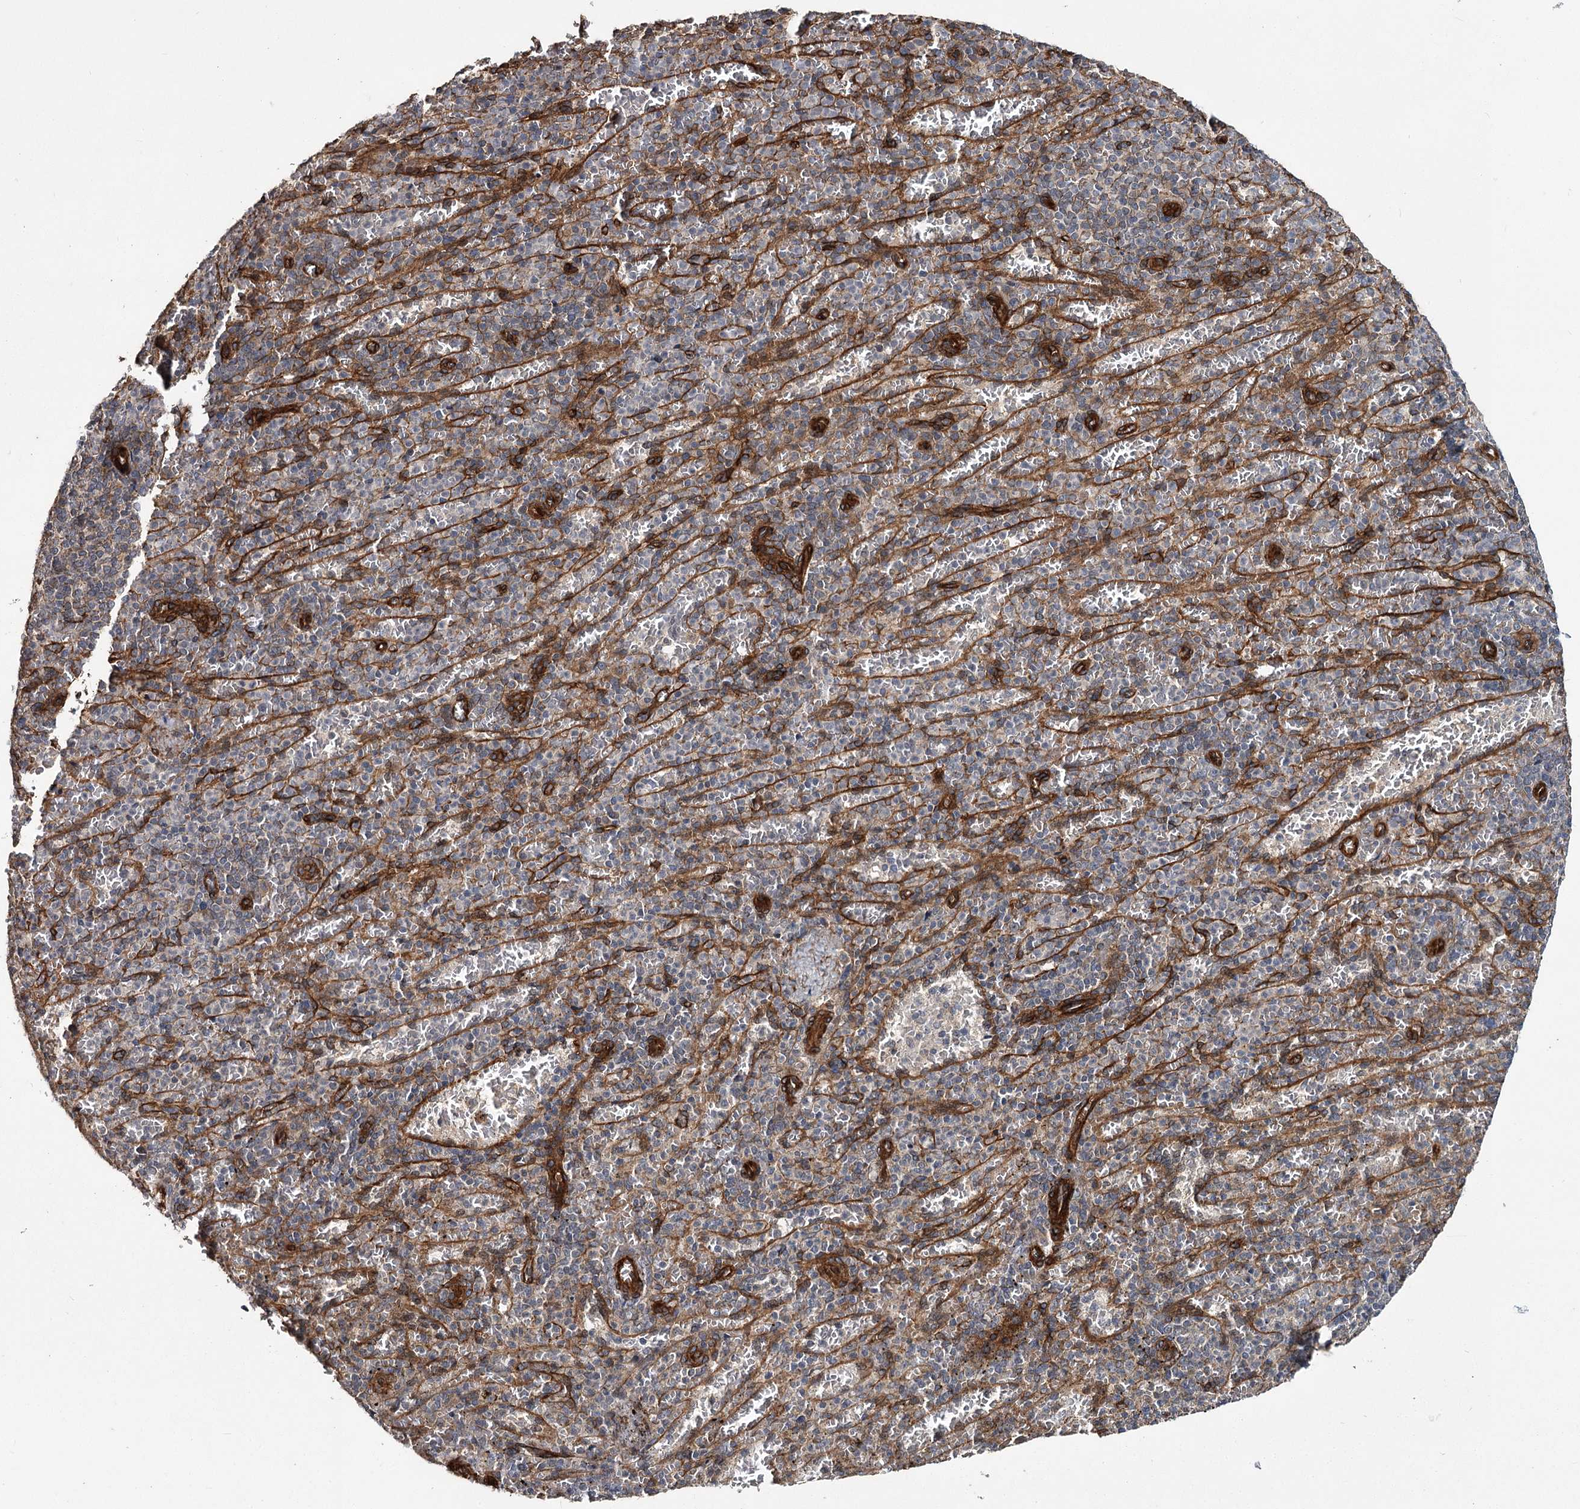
{"staining": {"intensity": "negative", "quantity": "none", "location": "none"}, "tissue": "spleen", "cell_type": "Cells in red pulp", "image_type": "normal", "snomed": [{"axis": "morphology", "description": "Normal tissue, NOS"}, {"axis": "topography", "description": "Spleen"}], "caption": "Immunohistochemical staining of normal spleen displays no significant positivity in cells in red pulp.", "gene": "MYO1C", "patient": {"sex": "female", "age": 74}}